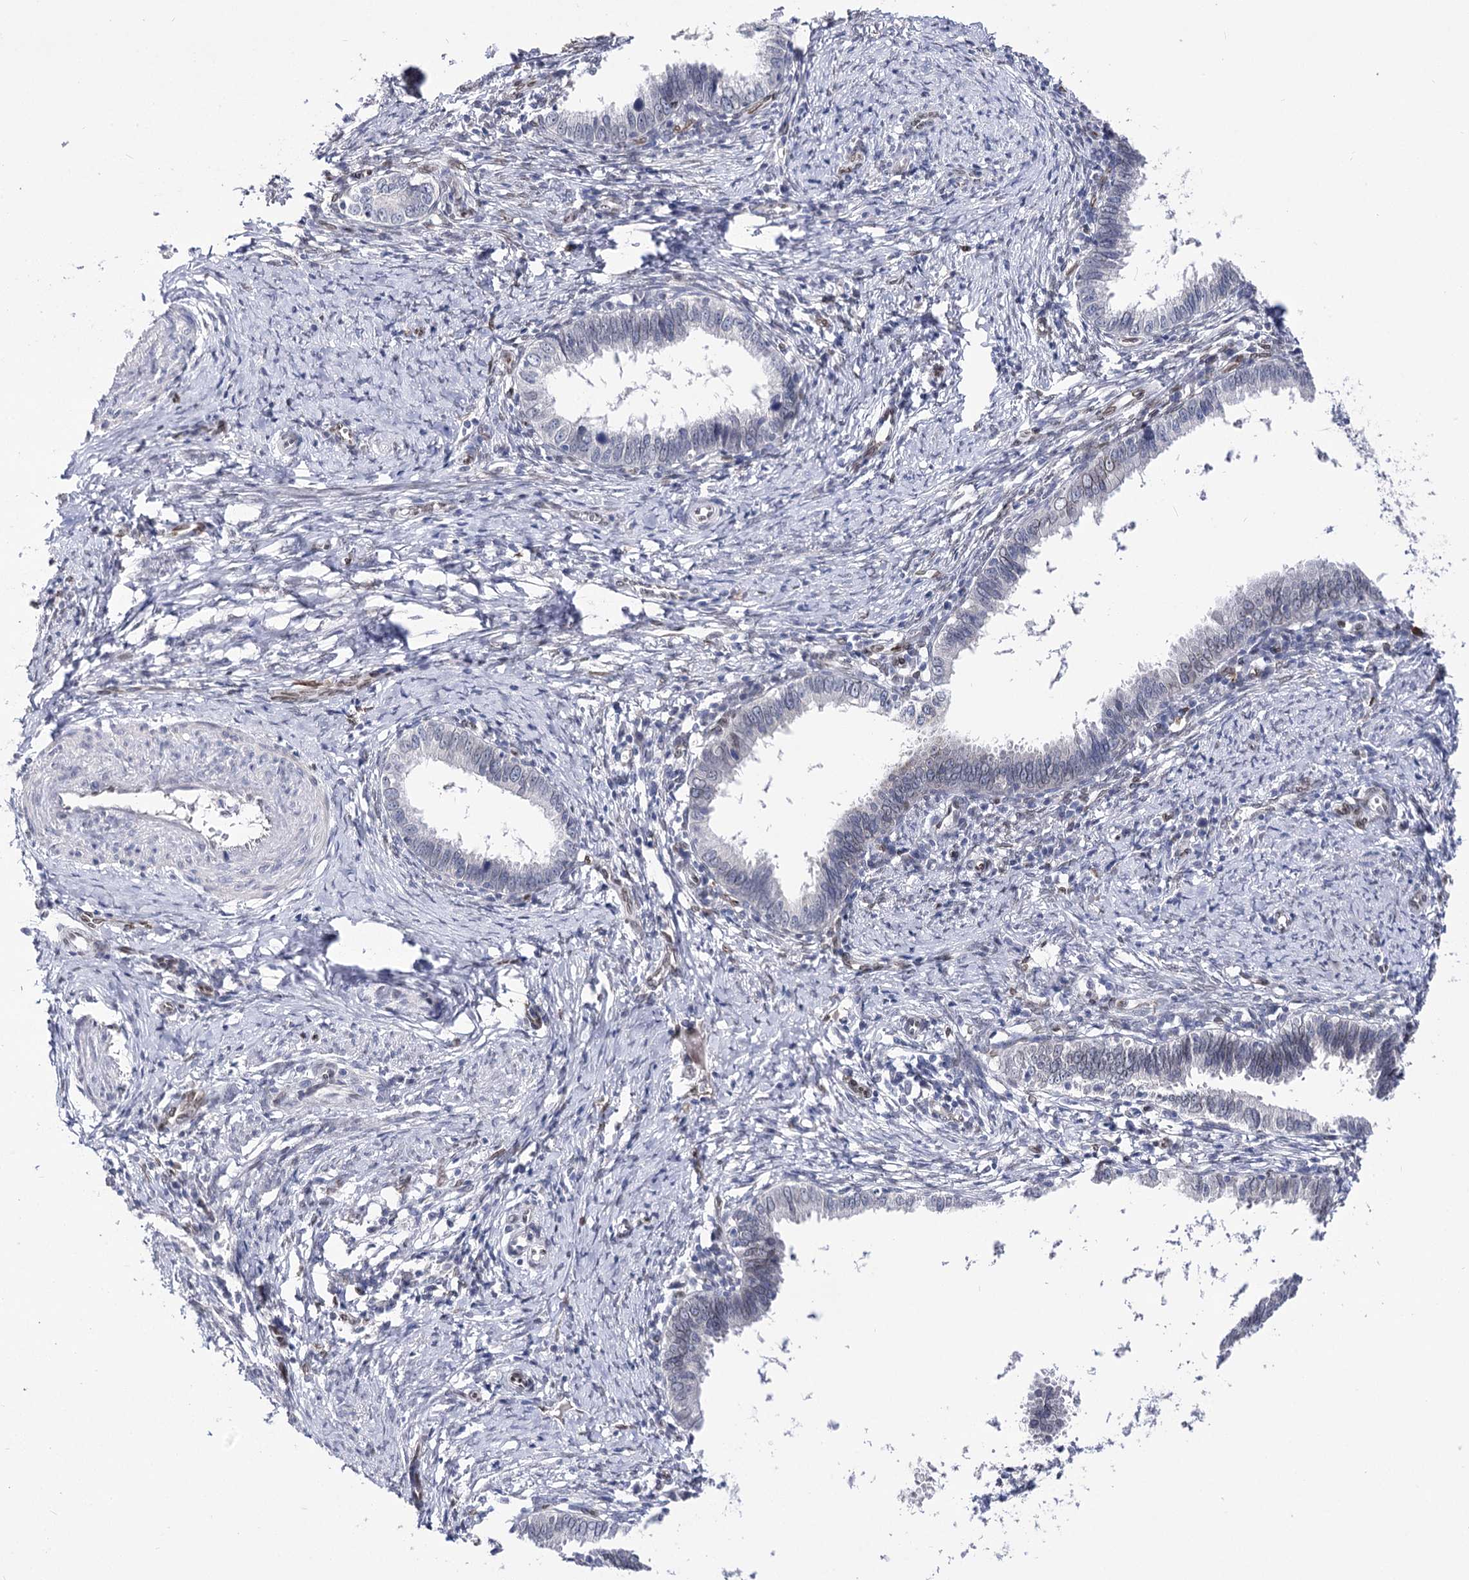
{"staining": {"intensity": "negative", "quantity": "none", "location": "none"}, "tissue": "cervical cancer", "cell_type": "Tumor cells", "image_type": "cancer", "snomed": [{"axis": "morphology", "description": "Adenocarcinoma, NOS"}, {"axis": "topography", "description": "Cervix"}], "caption": "IHC micrograph of neoplastic tissue: human adenocarcinoma (cervical) stained with DAB (3,3'-diaminobenzidine) reveals no significant protein staining in tumor cells.", "gene": "TMEM201", "patient": {"sex": "female", "age": 36}}